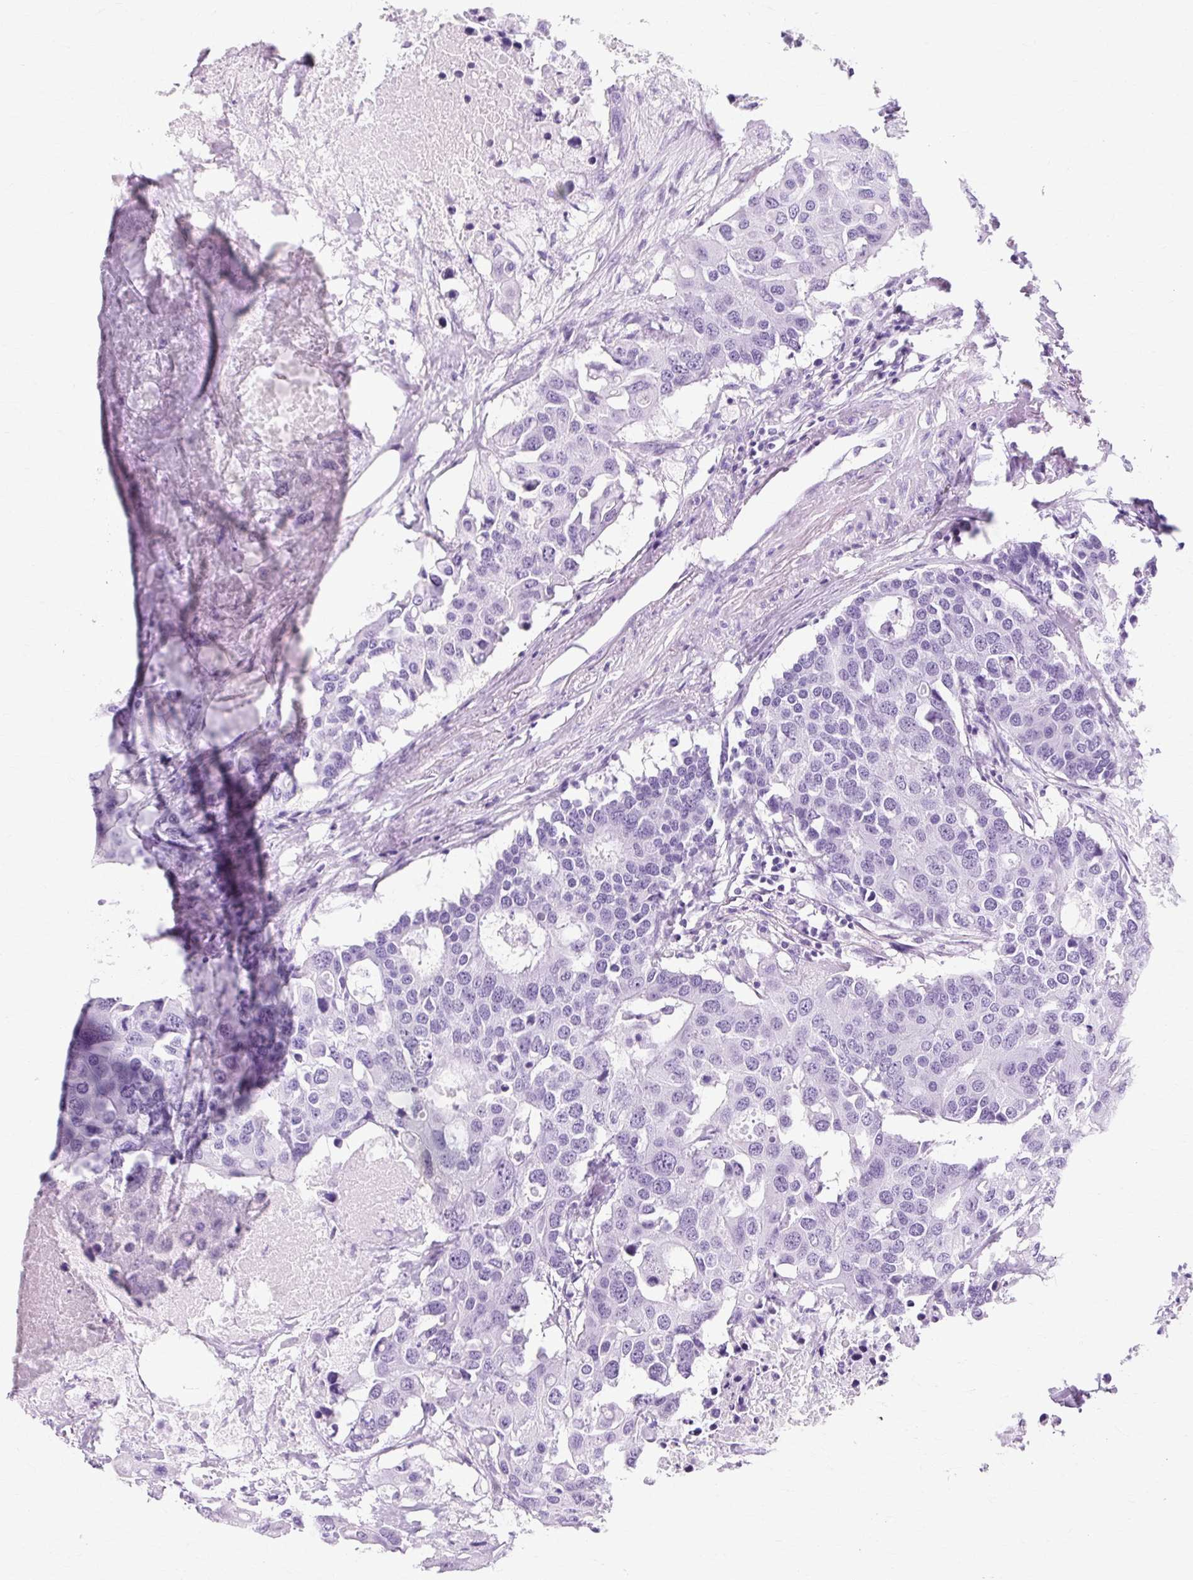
{"staining": {"intensity": "negative", "quantity": "none", "location": "none"}, "tissue": "colorectal cancer", "cell_type": "Tumor cells", "image_type": "cancer", "snomed": [{"axis": "morphology", "description": "Adenocarcinoma, NOS"}, {"axis": "topography", "description": "Colon"}], "caption": "This is a photomicrograph of immunohistochemistry staining of colorectal adenocarcinoma, which shows no positivity in tumor cells.", "gene": "TMEM89", "patient": {"sex": "male", "age": 77}}